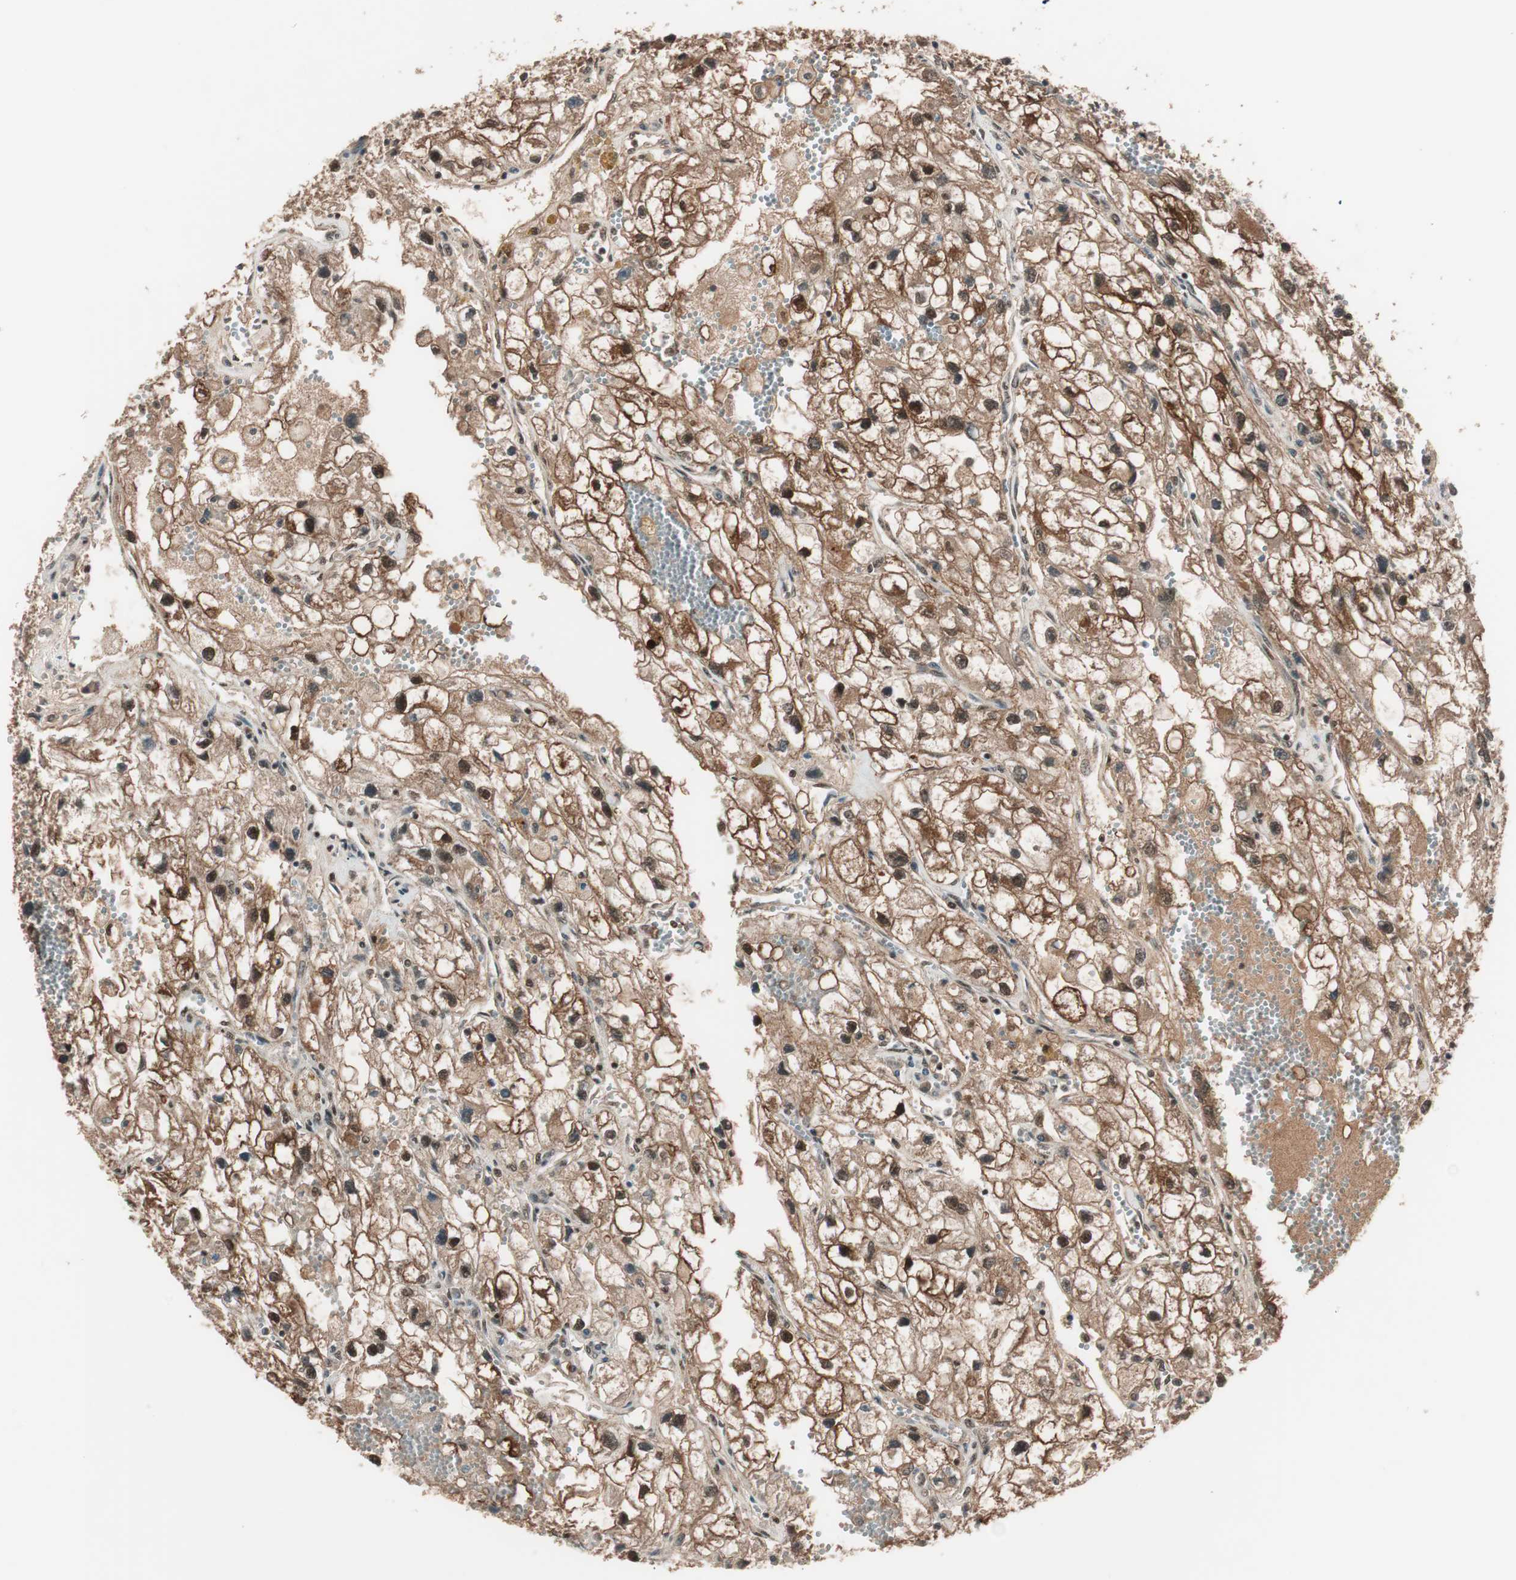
{"staining": {"intensity": "moderate", "quantity": ">75%", "location": "cytoplasmic/membranous"}, "tissue": "renal cancer", "cell_type": "Tumor cells", "image_type": "cancer", "snomed": [{"axis": "morphology", "description": "Adenocarcinoma, NOS"}, {"axis": "topography", "description": "Kidney"}], "caption": "Renal adenocarcinoma tissue reveals moderate cytoplasmic/membranous staining in about >75% of tumor cells", "gene": "NFRKB", "patient": {"sex": "female", "age": 70}}